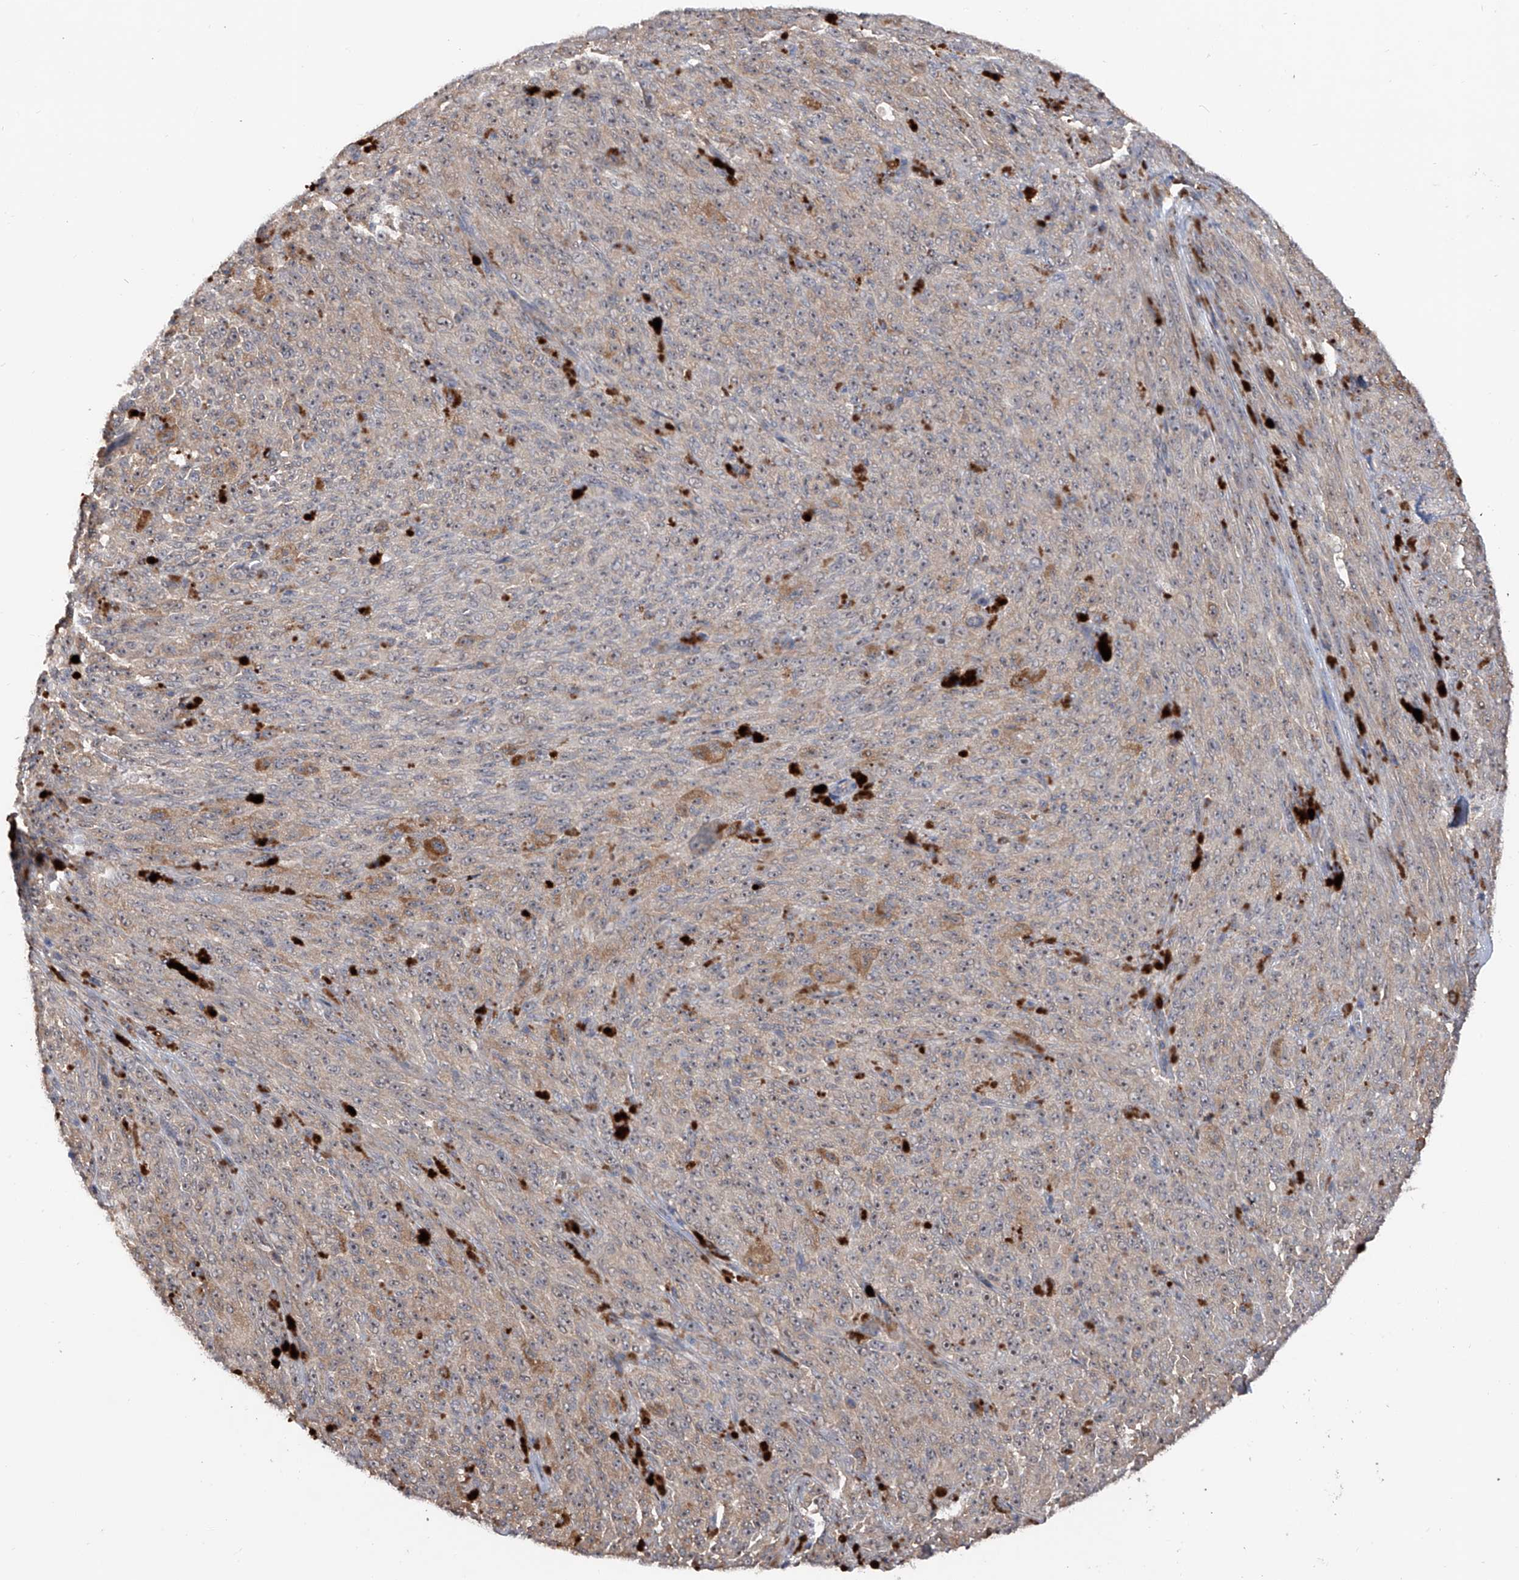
{"staining": {"intensity": "moderate", "quantity": "<25%", "location": "cytoplasmic/membranous"}, "tissue": "melanoma", "cell_type": "Tumor cells", "image_type": "cancer", "snomed": [{"axis": "morphology", "description": "Malignant melanoma, NOS"}, {"axis": "topography", "description": "Skin"}], "caption": "Tumor cells reveal low levels of moderate cytoplasmic/membranous positivity in about <25% of cells in malignant melanoma. (DAB (3,3'-diaminobenzidine) IHC, brown staining for protein, blue staining for nuclei).", "gene": "EDN1", "patient": {"sex": "female", "age": 82}}